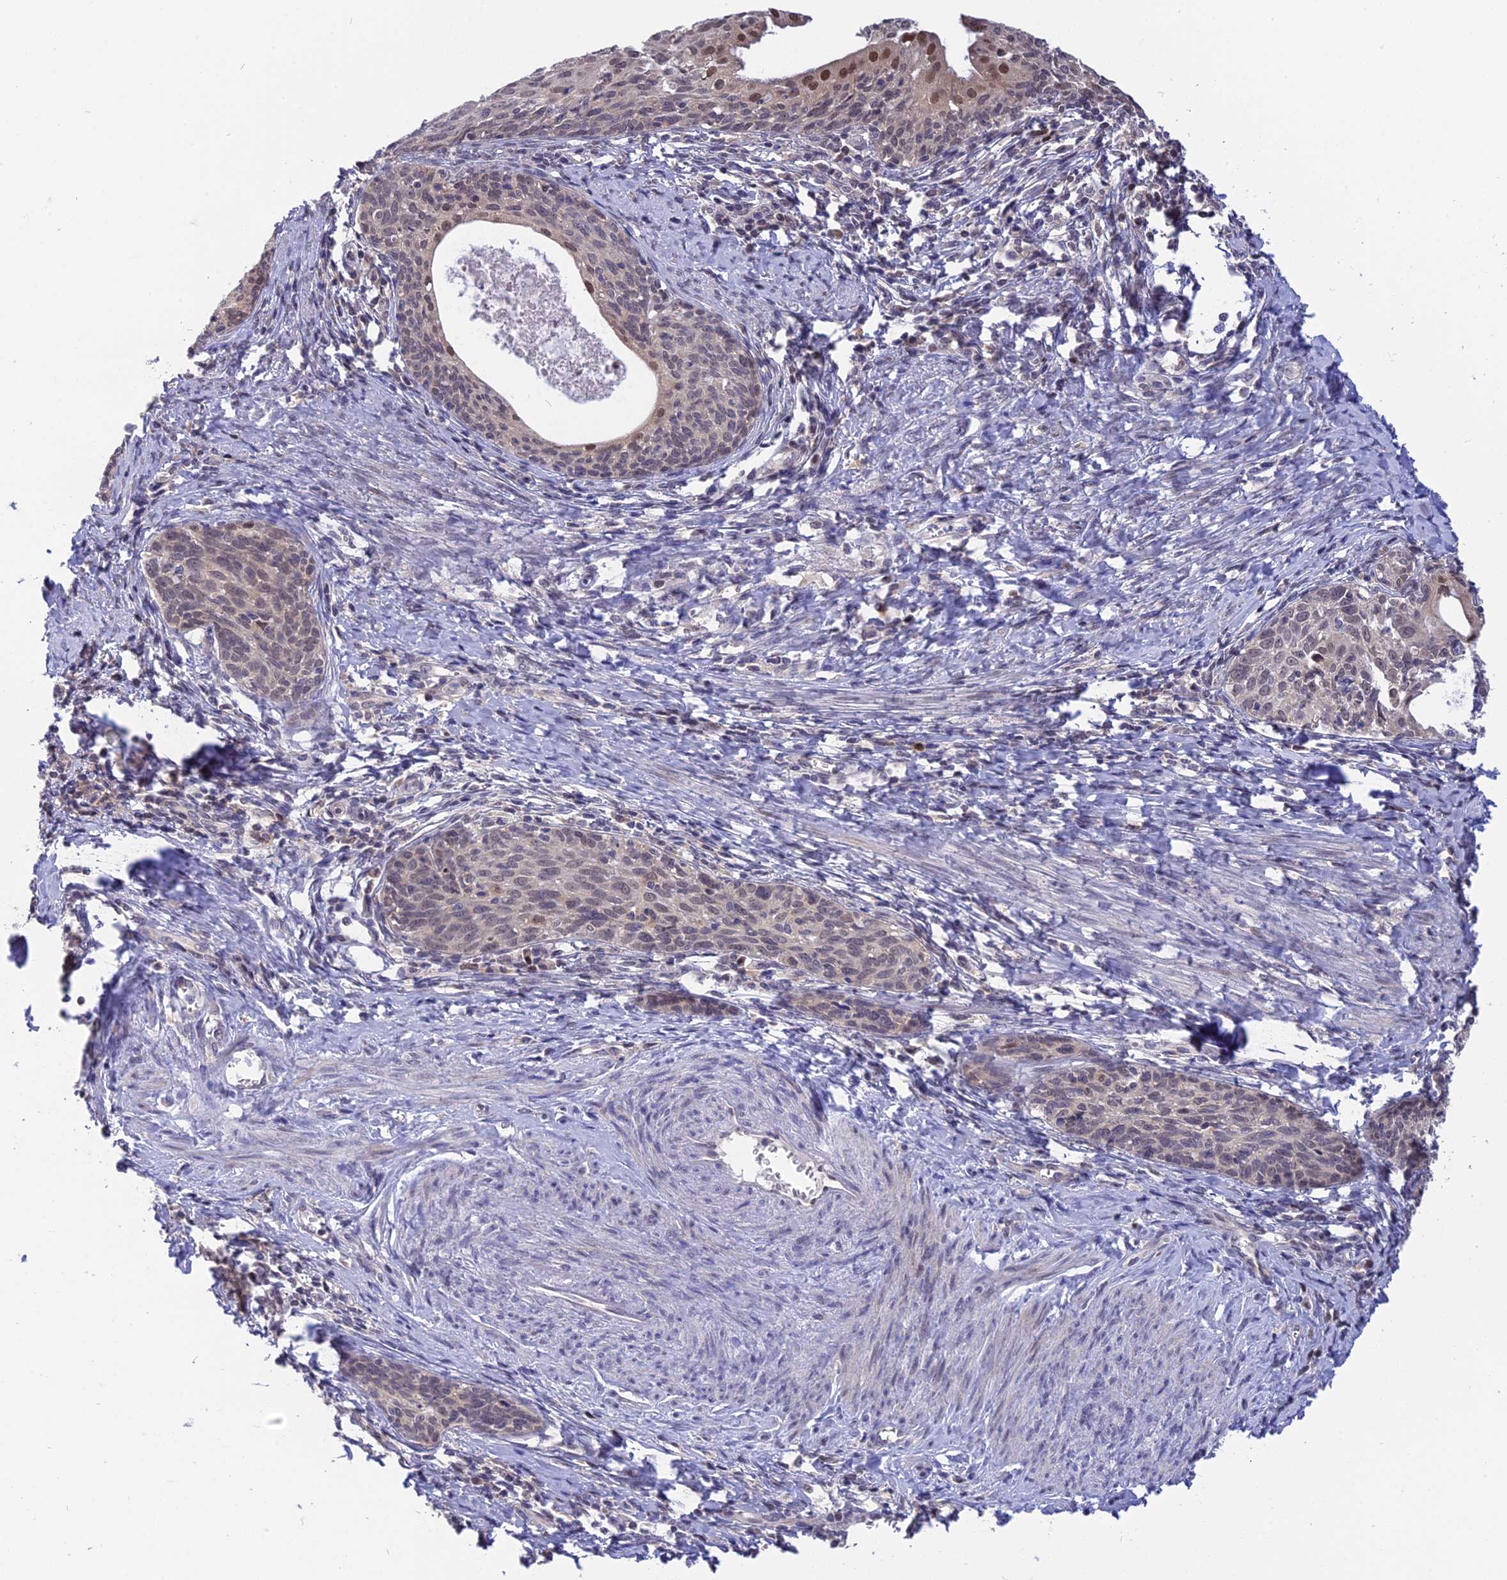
{"staining": {"intensity": "moderate", "quantity": "<25%", "location": "nuclear"}, "tissue": "cervical cancer", "cell_type": "Tumor cells", "image_type": "cancer", "snomed": [{"axis": "morphology", "description": "Squamous cell carcinoma, NOS"}, {"axis": "topography", "description": "Cervix"}], "caption": "Cervical cancer (squamous cell carcinoma) stained with a brown dye demonstrates moderate nuclear positive expression in about <25% of tumor cells.", "gene": "KCTD14", "patient": {"sex": "female", "age": 52}}